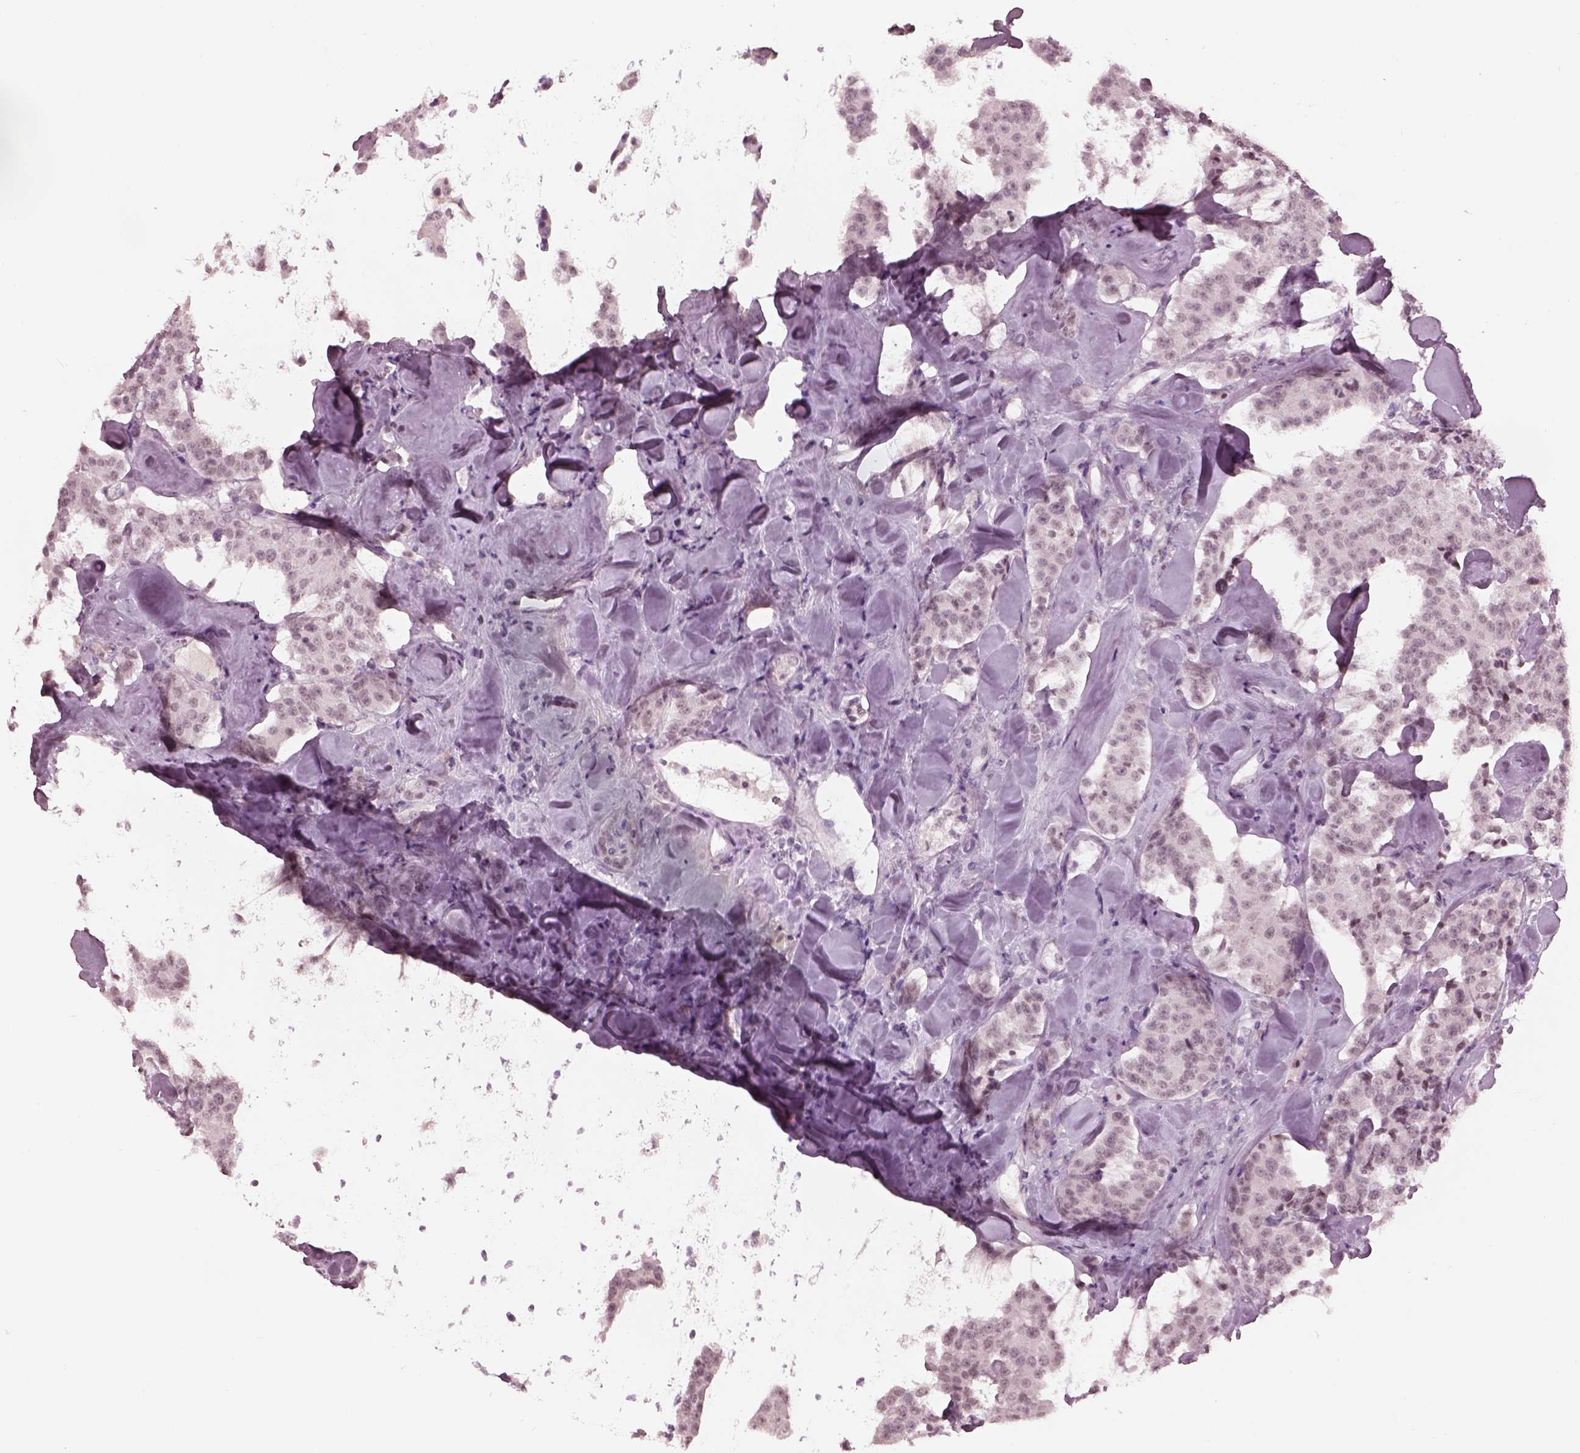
{"staining": {"intensity": "negative", "quantity": "none", "location": "none"}, "tissue": "carcinoid", "cell_type": "Tumor cells", "image_type": "cancer", "snomed": [{"axis": "morphology", "description": "Carcinoid, malignant, NOS"}, {"axis": "topography", "description": "Pancreas"}], "caption": "Immunohistochemical staining of human carcinoid exhibits no significant positivity in tumor cells. (Brightfield microscopy of DAB immunohistochemistry (IHC) at high magnification).", "gene": "GARIN4", "patient": {"sex": "male", "age": 41}}